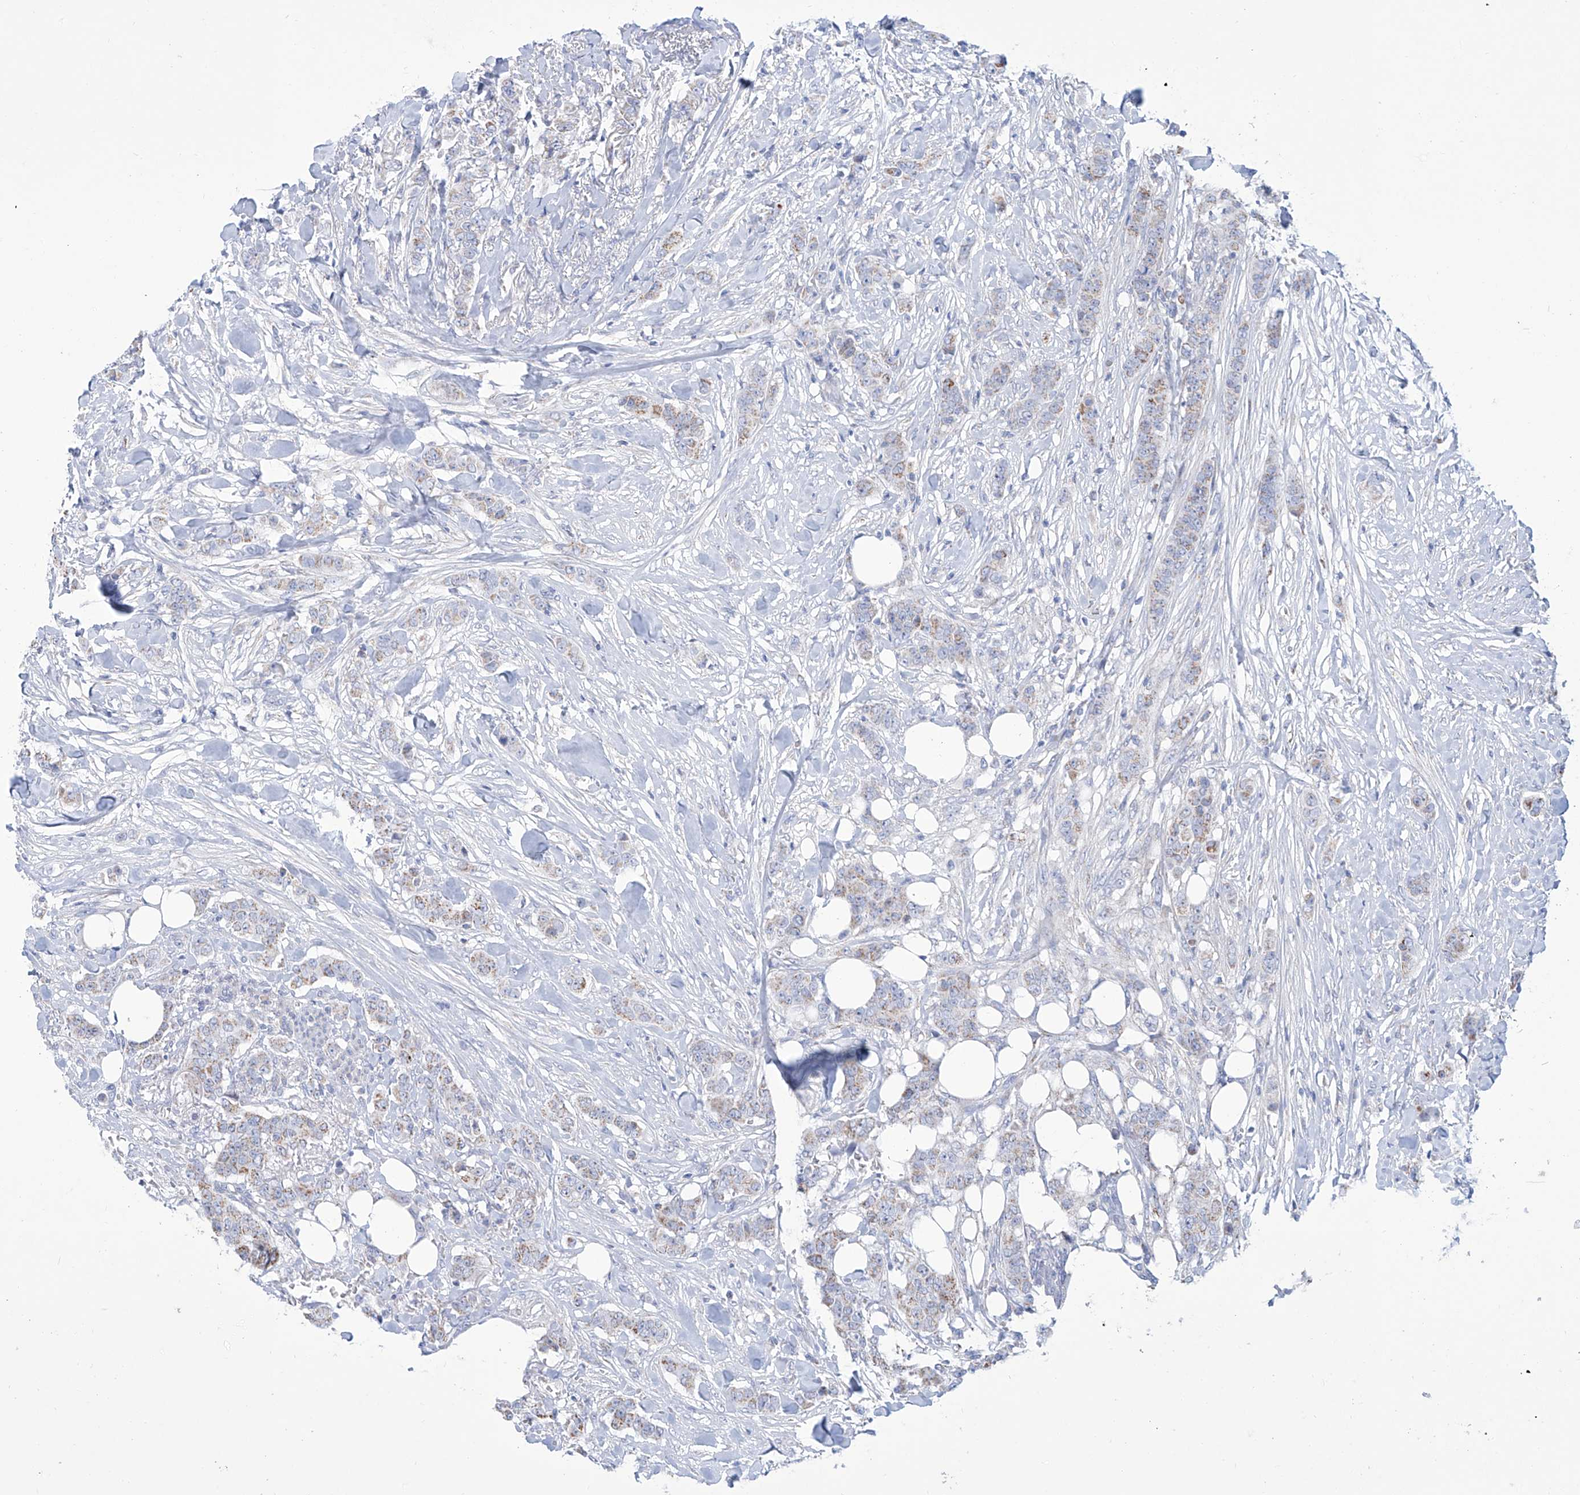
{"staining": {"intensity": "weak", "quantity": "25%-75%", "location": "cytoplasmic/membranous"}, "tissue": "breast cancer", "cell_type": "Tumor cells", "image_type": "cancer", "snomed": [{"axis": "morphology", "description": "Duct carcinoma"}, {"axis": "topography", "description": "Breast"}], "caption": "Protein staining demonstrates weak cytoplasmic/membranous positivity in approximately 25%-75% of tumor cells in breast infiltrating ductal carcinoma.", "gene": "ALDH6A1", "patient": {"sex": "female", "age": 40}}